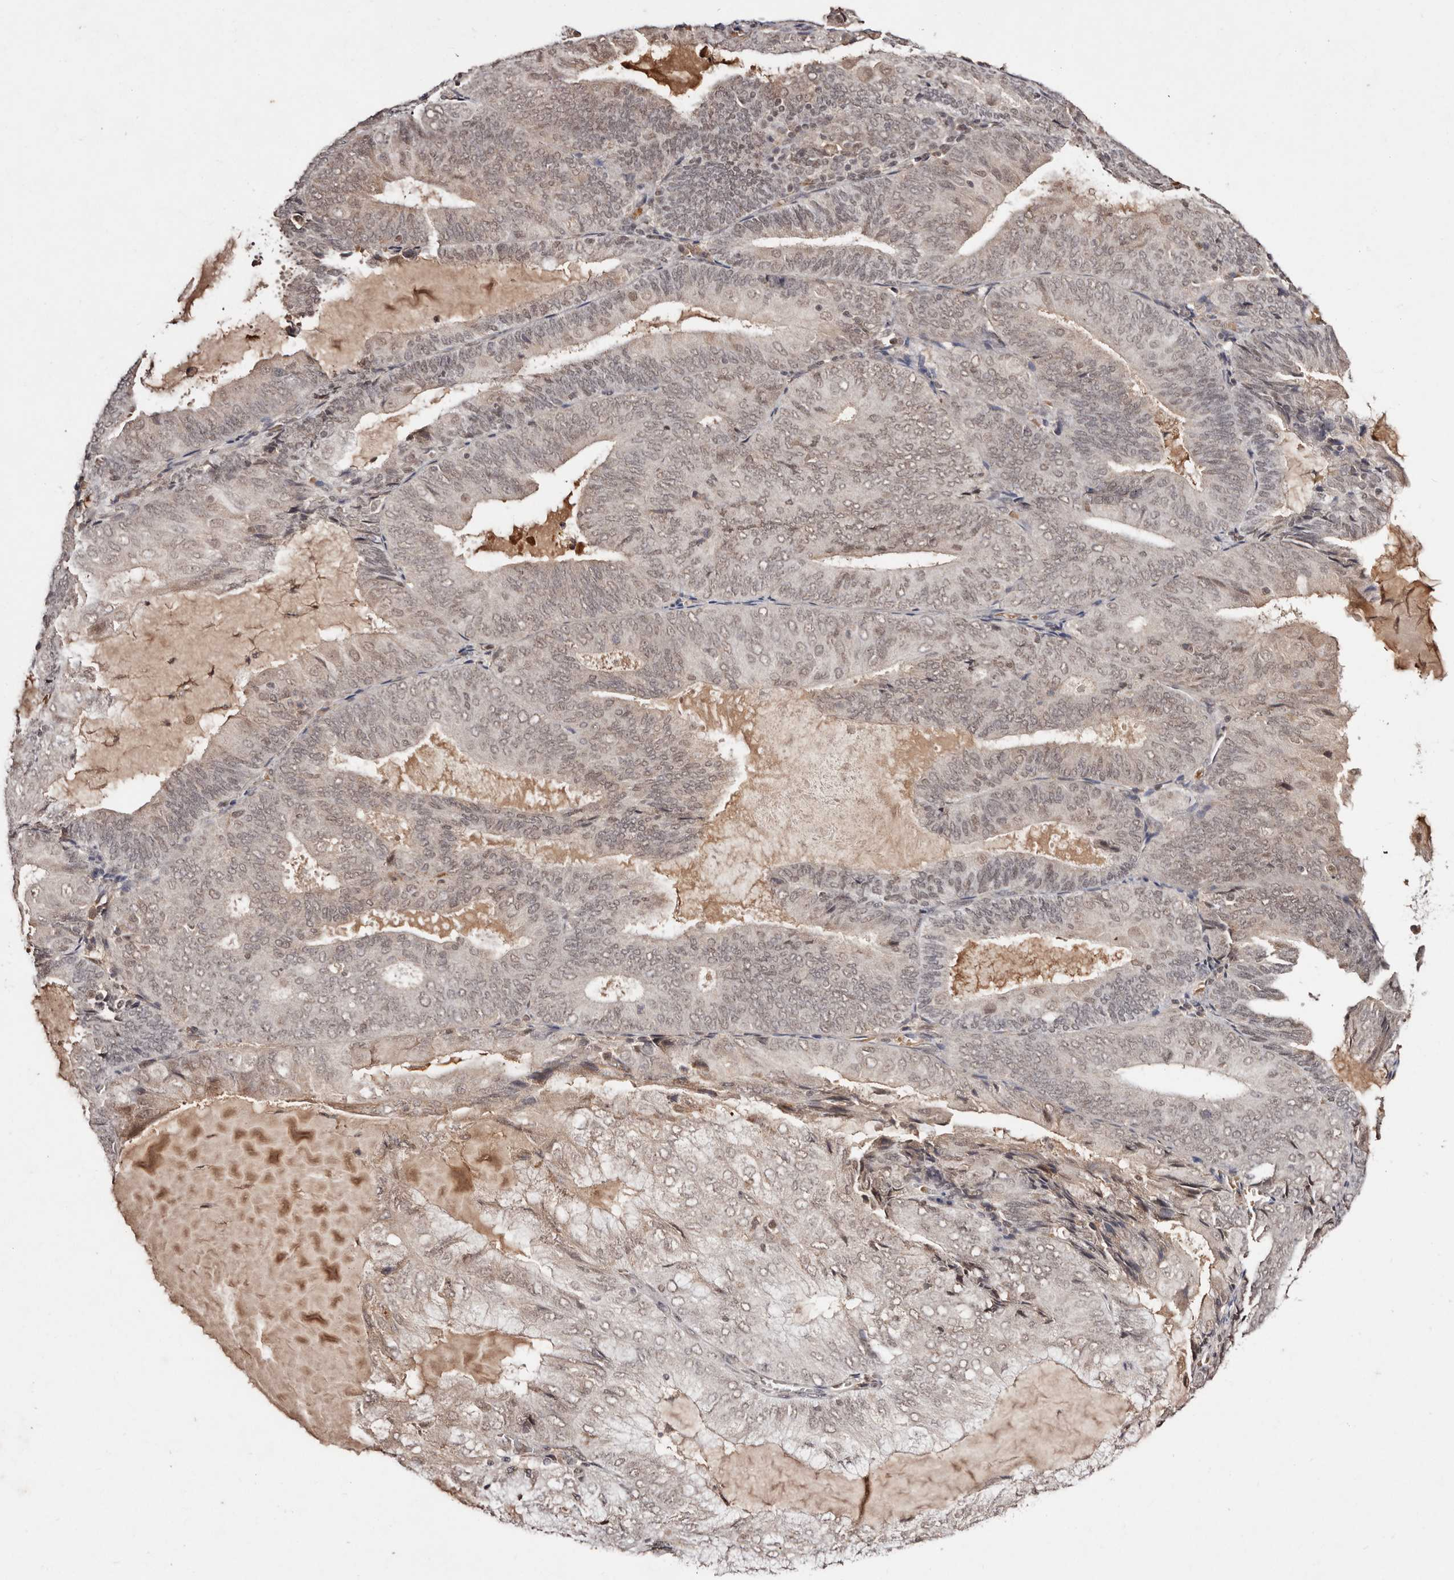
{"staining": {"intensity": "weak", "quantity": "25%-75%", "location": "cytoplasmic/membranous,nuclear"}, "tissue": "endometrial cancer", "cell_type": "Tumor cells", "image_type": "cancer", "snomed": [{"axis": "morphology", "description": "Adenocarcinoma, NOS"}, {"axis": "topography", "description": "Endometrium"}], "caption": "Immunohistochemical staining of human endometrial cancer (adenocarcinoma) reveals low levels of weak cytoplasmic/membranous and nuclear protein positivity in about 25%-75% of tumor cells.", "gene": "BICRAL", "patient": {"sex": "female", "age": 81}}